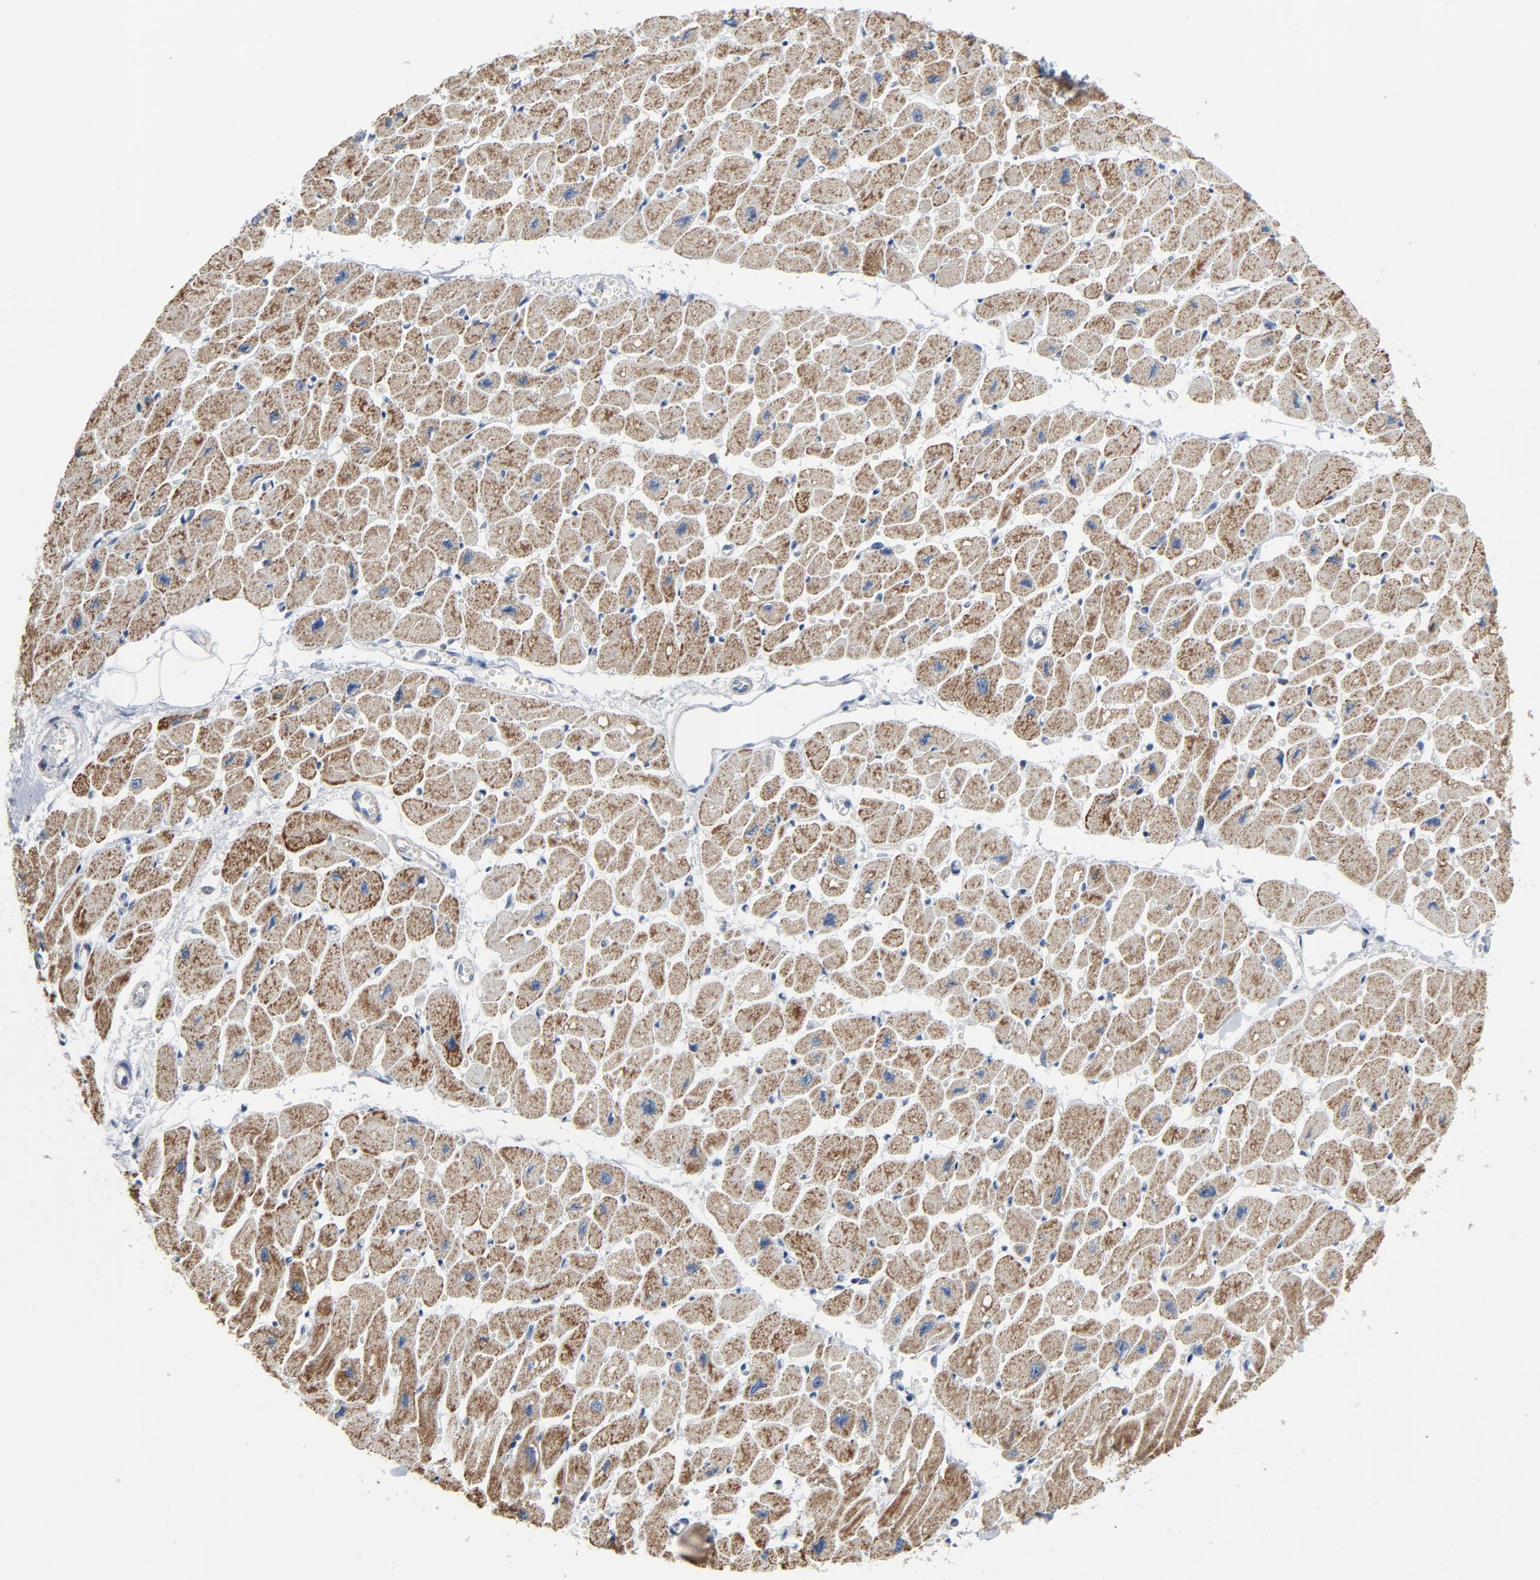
{"staining": {"intensity": "moderate", "quantity": ">75%", "location": "cytoplasmic/membranous"}, "tissue": "heart muscle", "cell_type": "Cardiomyocytes", "image_type": "normal", "snomed": [{"axis": "morphology", "description": "Normal tissue, NOS"}, {"axis": "topography", "description": "Heart"}], "caption": "Moderate cytoplasmic/membranous positivity for a protein is appreciated in about >75% of cardiomyocytes of unremarkable heart muscle using IHC.", "gene": "GPX2", "patient": {"sex": "female", "age": 54}}